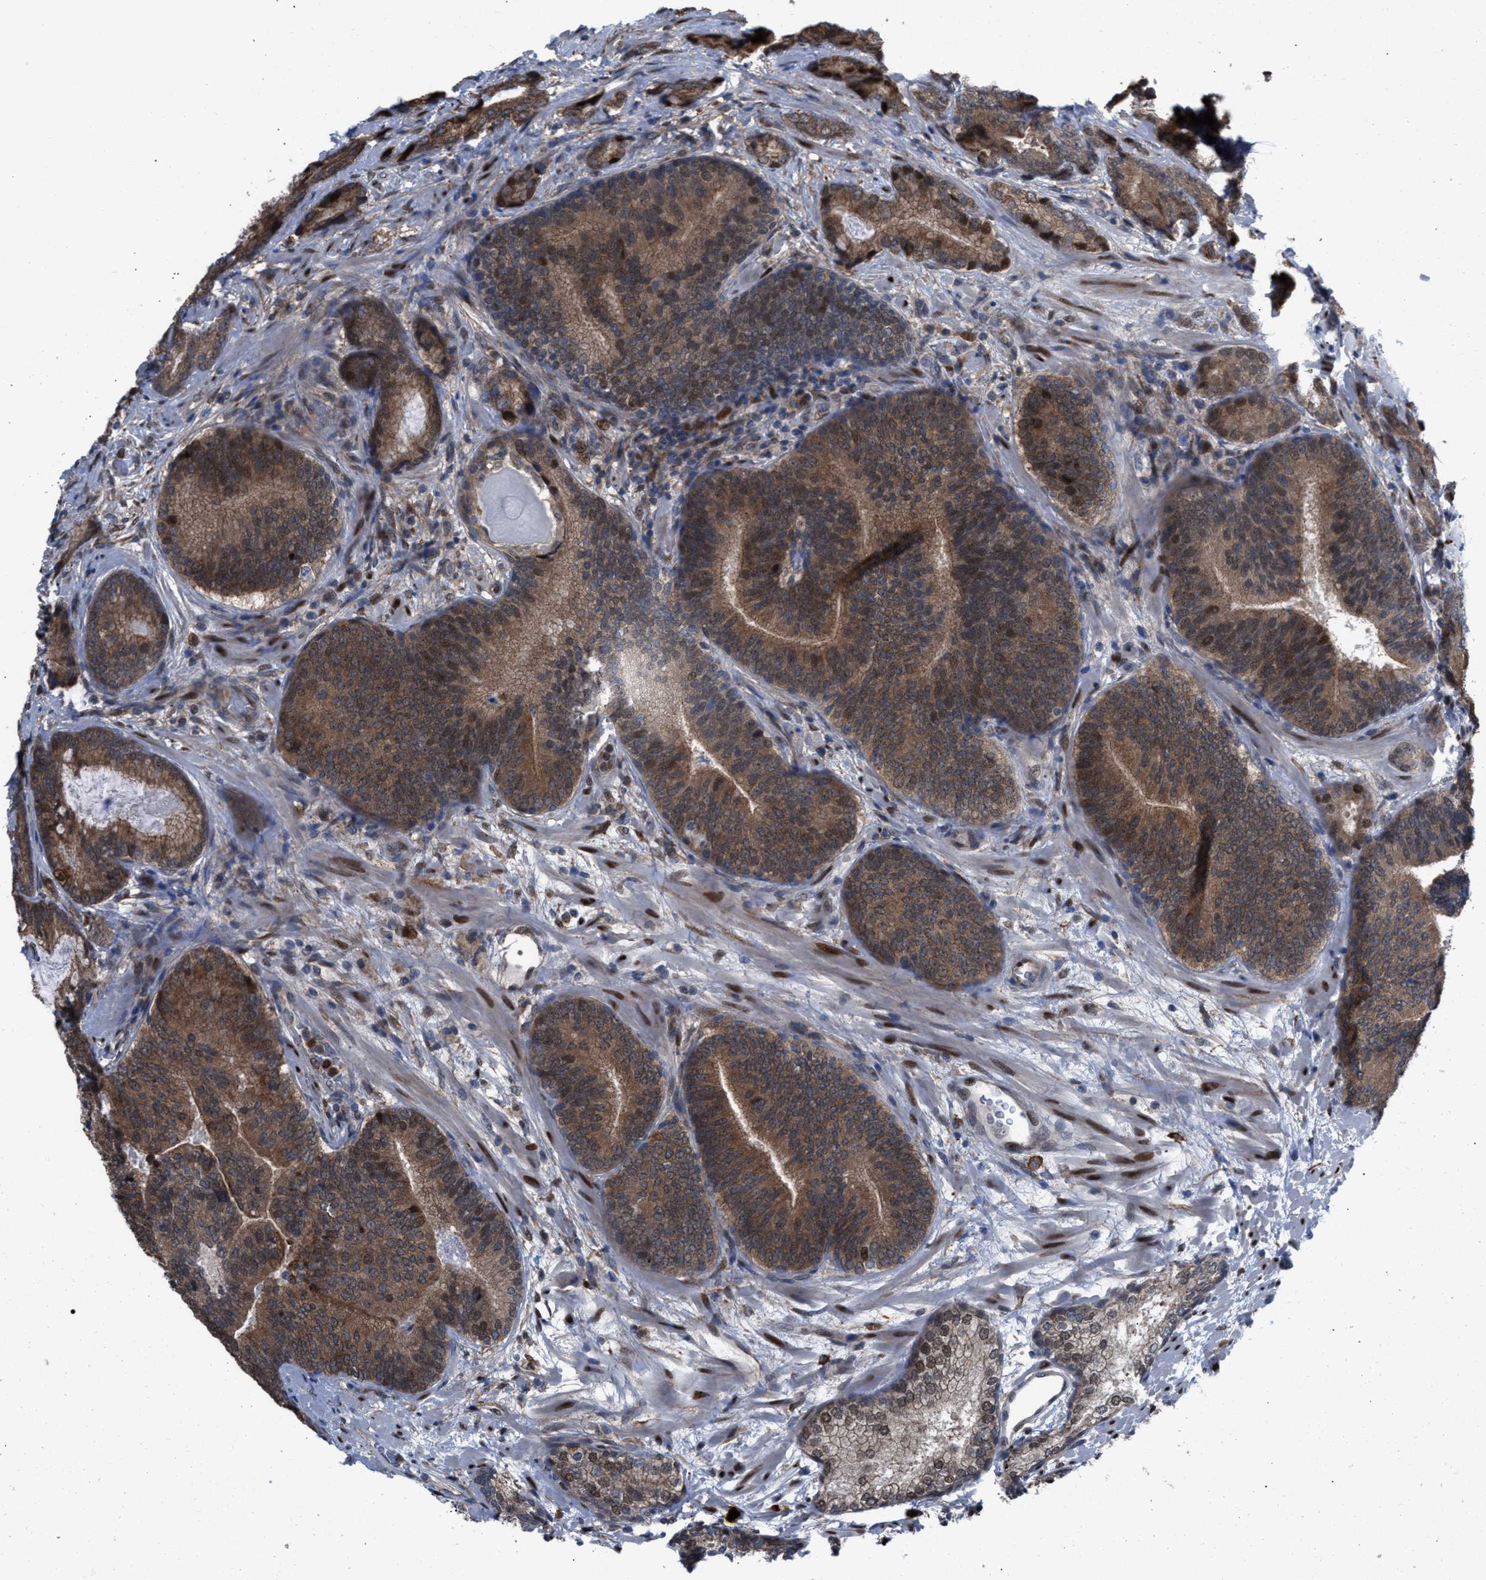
{"staining": {"intensity": "moderate", "quantity": ">75%", "location": "cytoplasmic/membranous"}, "tissue": "prostate cancer", "cell_type": "Tumor cells", "image_type": "cancer", "snomed": [{"axis": "morphology", "description": "Adenocarcinoma, High grade"}, {"axis": "topography", "description": "Prostate"}], "caption": "Immunohistochemistry (DAB) staining of adenocarcinoma (high-grade) (prostate) shows moderate cytoplasmic/membranous protein staining in approximately >75% of tumor cells.", "gene": "TP53BP2", "patient": {"sex": "male", "age": 55}}